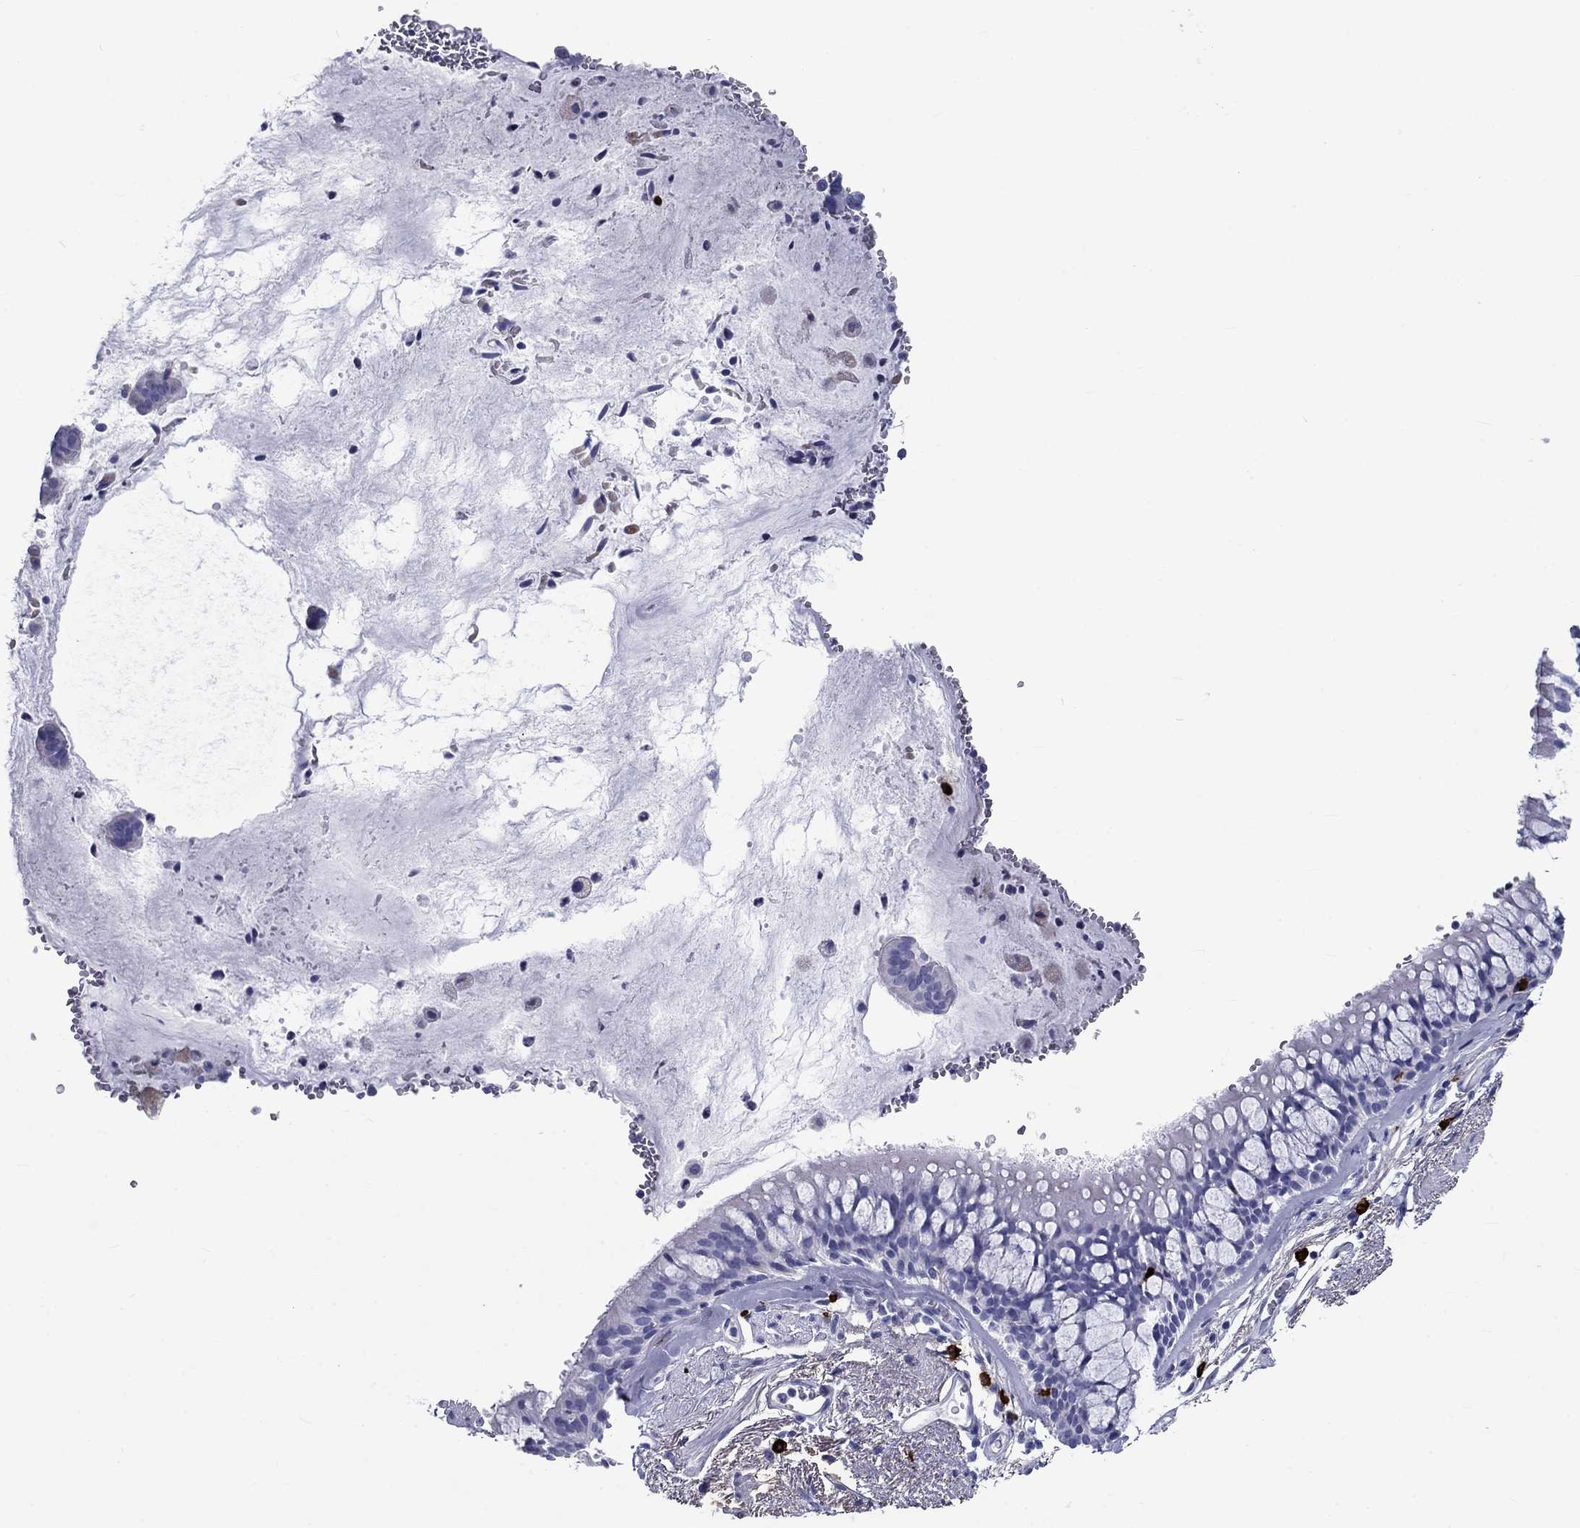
{"staining": {"intensity": "negative", "quantity": "none", "location": "none"}, "tissue": "bronchus", "cell_type": "Respiratory epithelial cells", "image_type": "normal", "snomed": [{"axis": "morphology", "description": "Normal tissue, NOS"}, {"axis": "topography", "description": "Bronchus"}, {"axis": "topography", "description": "Lung"}], "caption": "Immunohistochemistry (IHC) micrograph of benign bronchus stained for a protein (brown), which displays no staining in respiratory epithelial cells. (DAB immunohistochemistry visualized using brightfield microscopy, high magnification).", "gene": "CD40LG", "patient": {"sex": "female", "age": 57}}